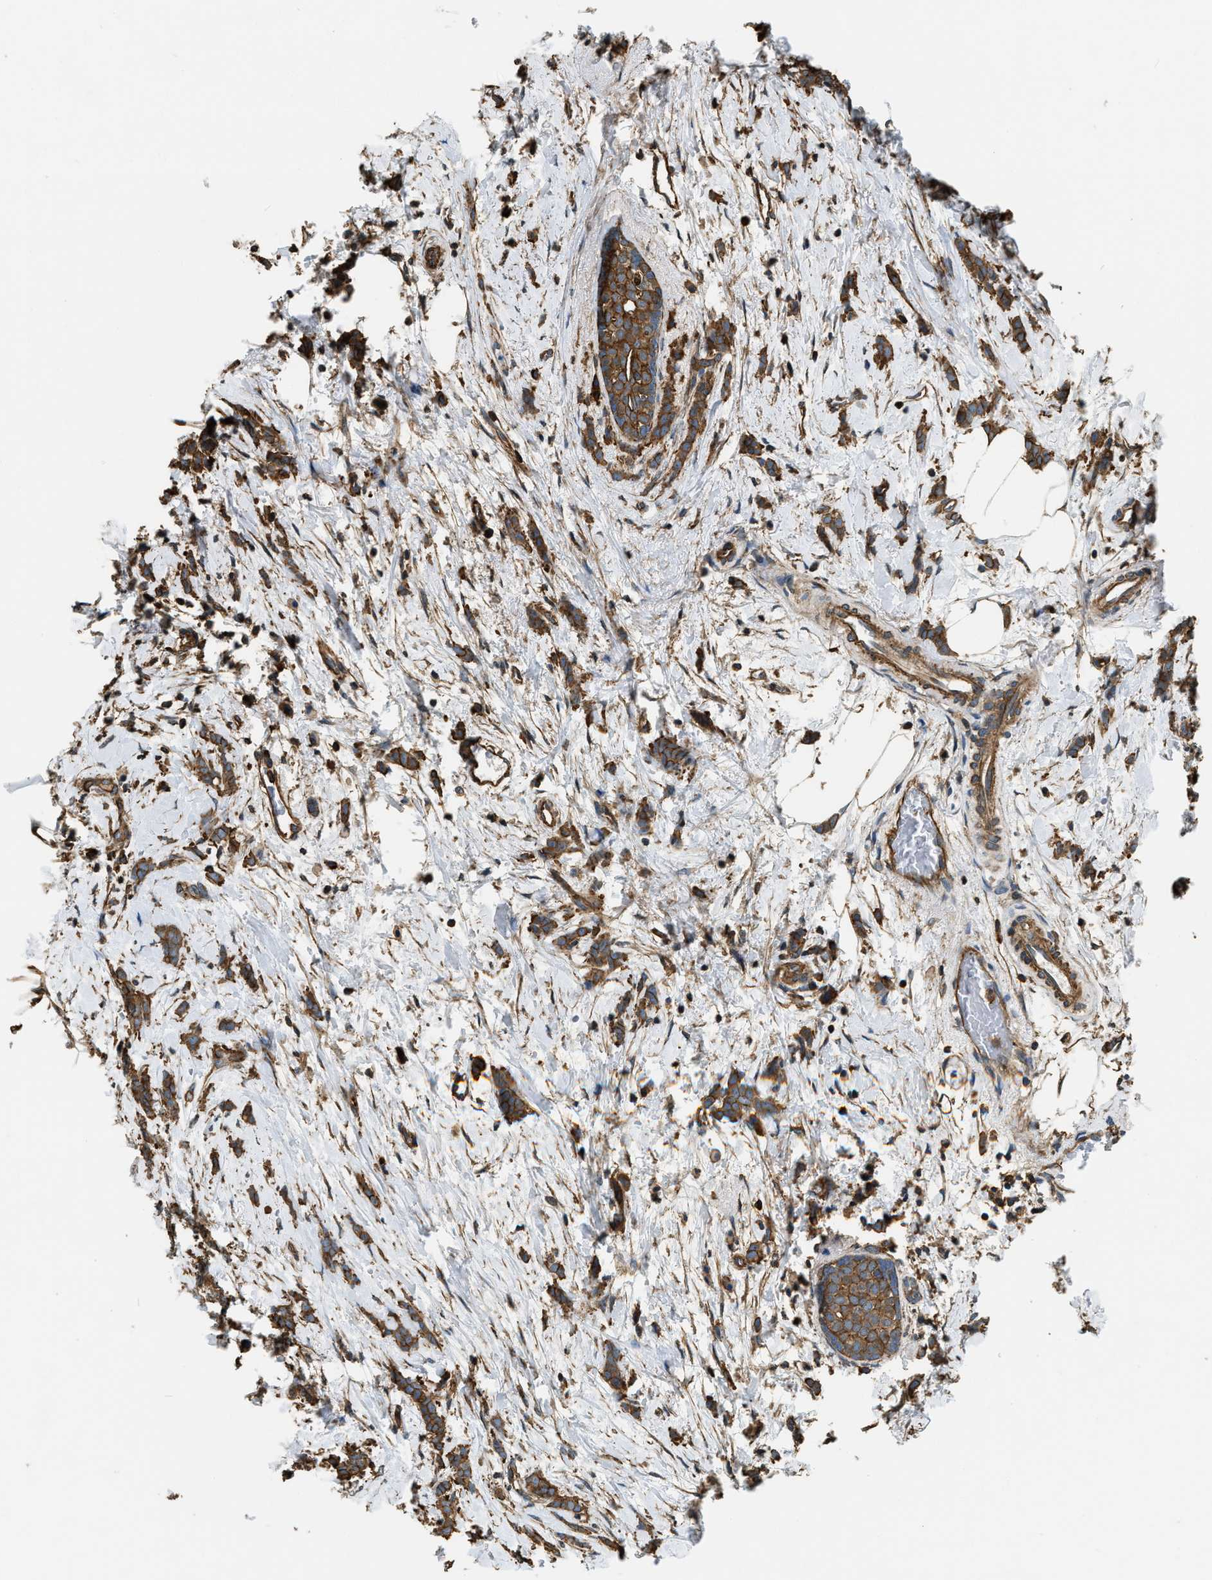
{"staining": {"intensity": "moderate", "quantity": ">75%", "location": "cytoplasmic/membranous"}, "tissue": "breast cancer", "cell_type": "Tumor cells", "image_type": "cancer", "snomed": [{"axis": "morphology", "description": "Lobular carcinoma, in situ"}, {"axis": "morphology", "description": "Lobular carcinoma"}, {"axis": "topography", "description": "Breast"}], "caption": "A brown stain highlights moderate cytoplasmic/membranous positivity of a protein in human breast cancer tumor cells. The staining was performed using DAB to visualize the protein expression in brown, while the nuclei were stained in blue with hematoxylin (Magnification: 20x).", "gene": "YARS1", "patient": {"sex": "female", "age": 41}}